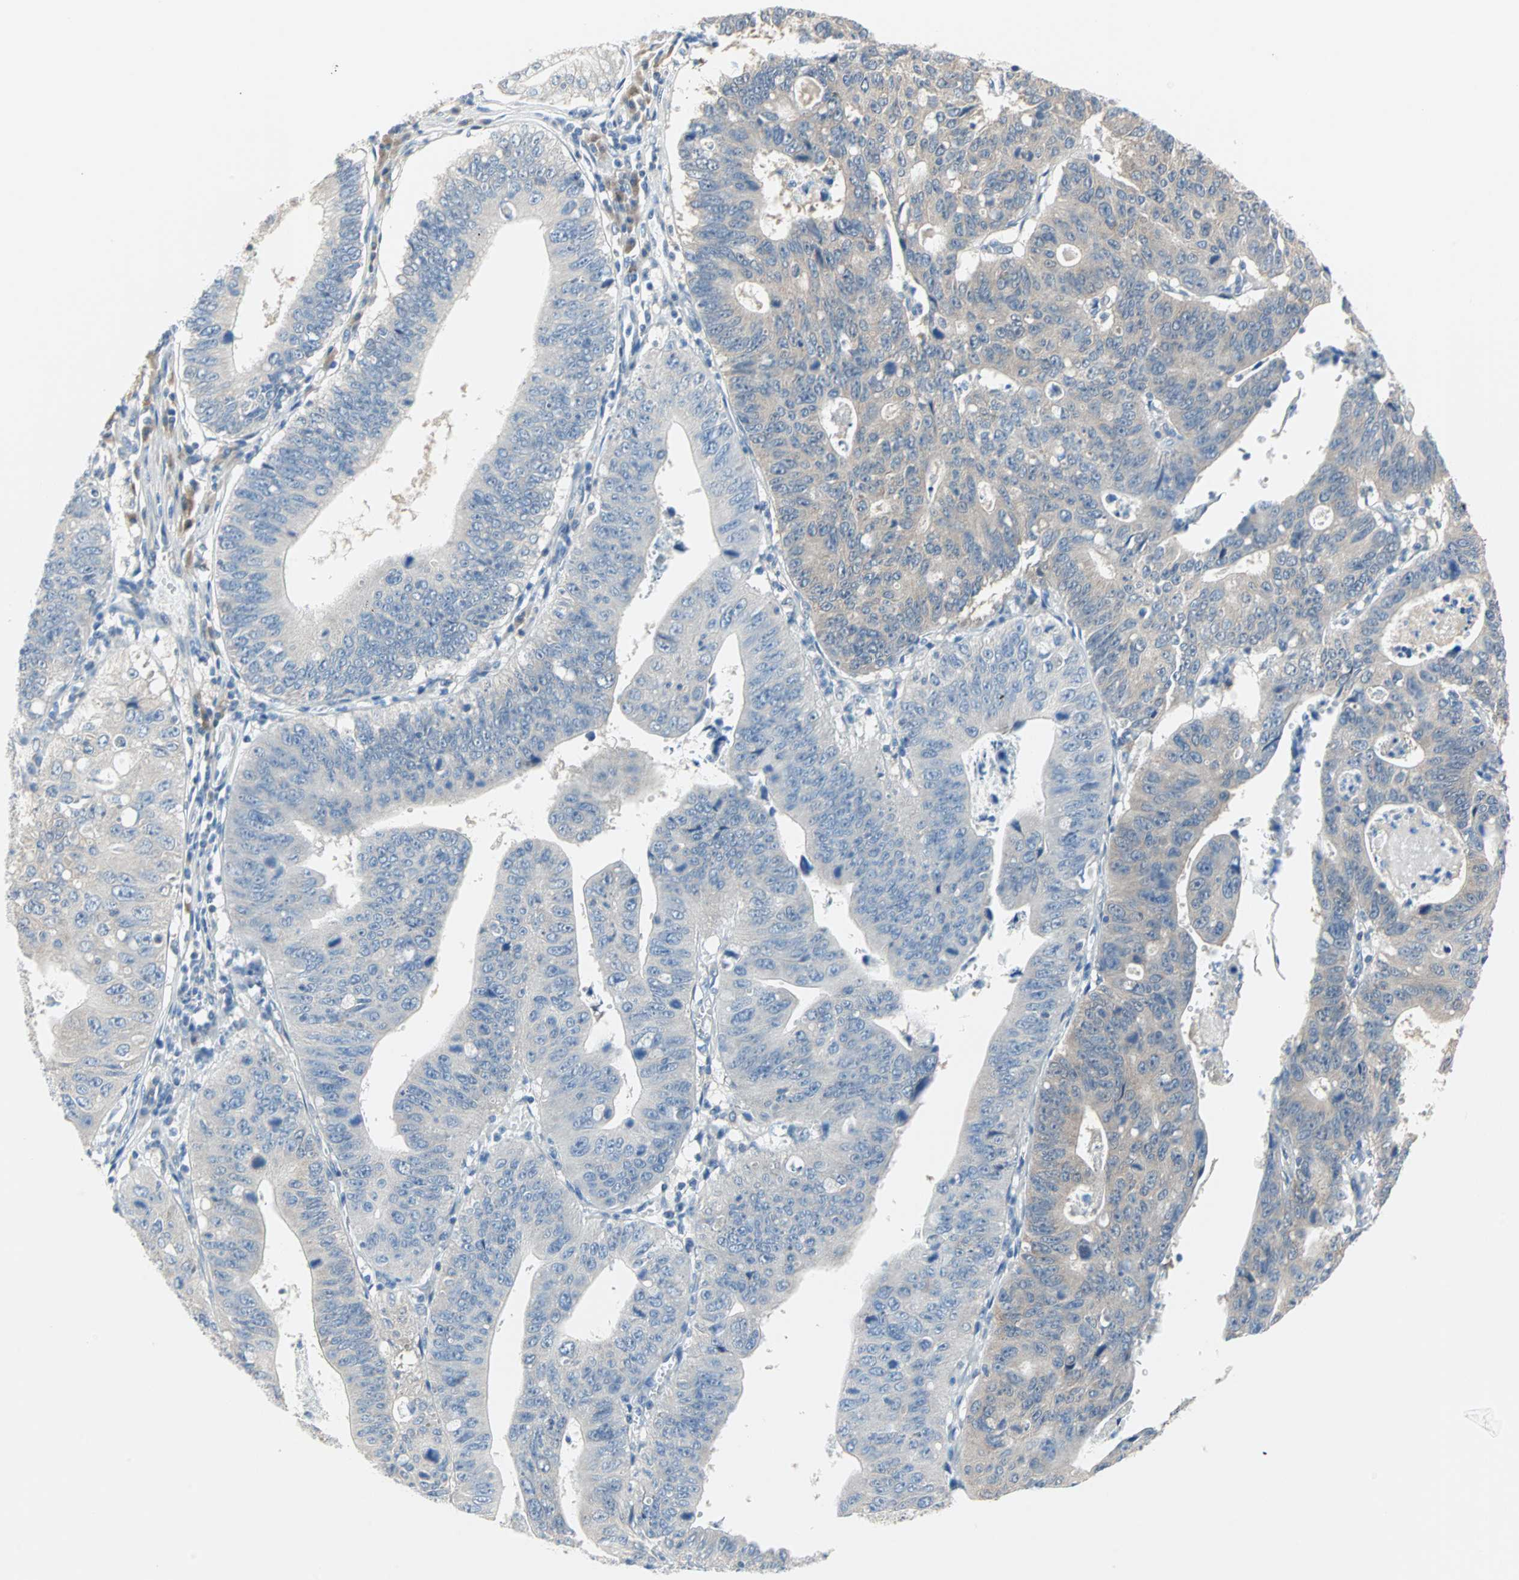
{"staining": {"intensity": "weak", "quantity": "25%-75%", "location": "cytoplasmic/membranous"}, "tissue": "stomach cancer", "cell_type": "Tumor cells", "image_type": "cancer", "snomed": [{"axis": "morphology", "description": "Adenocarcinoma, NOS"}, {"axis": "topography", "description": "Stomach"}], "caption": "The immunohistochemical stain labels weak cytoplasmic/membranous staining in tumor cells of stomach adenocarcinoma tissue.", "gene": "MPI", "patient": {"sex": "male", "age": 59}}